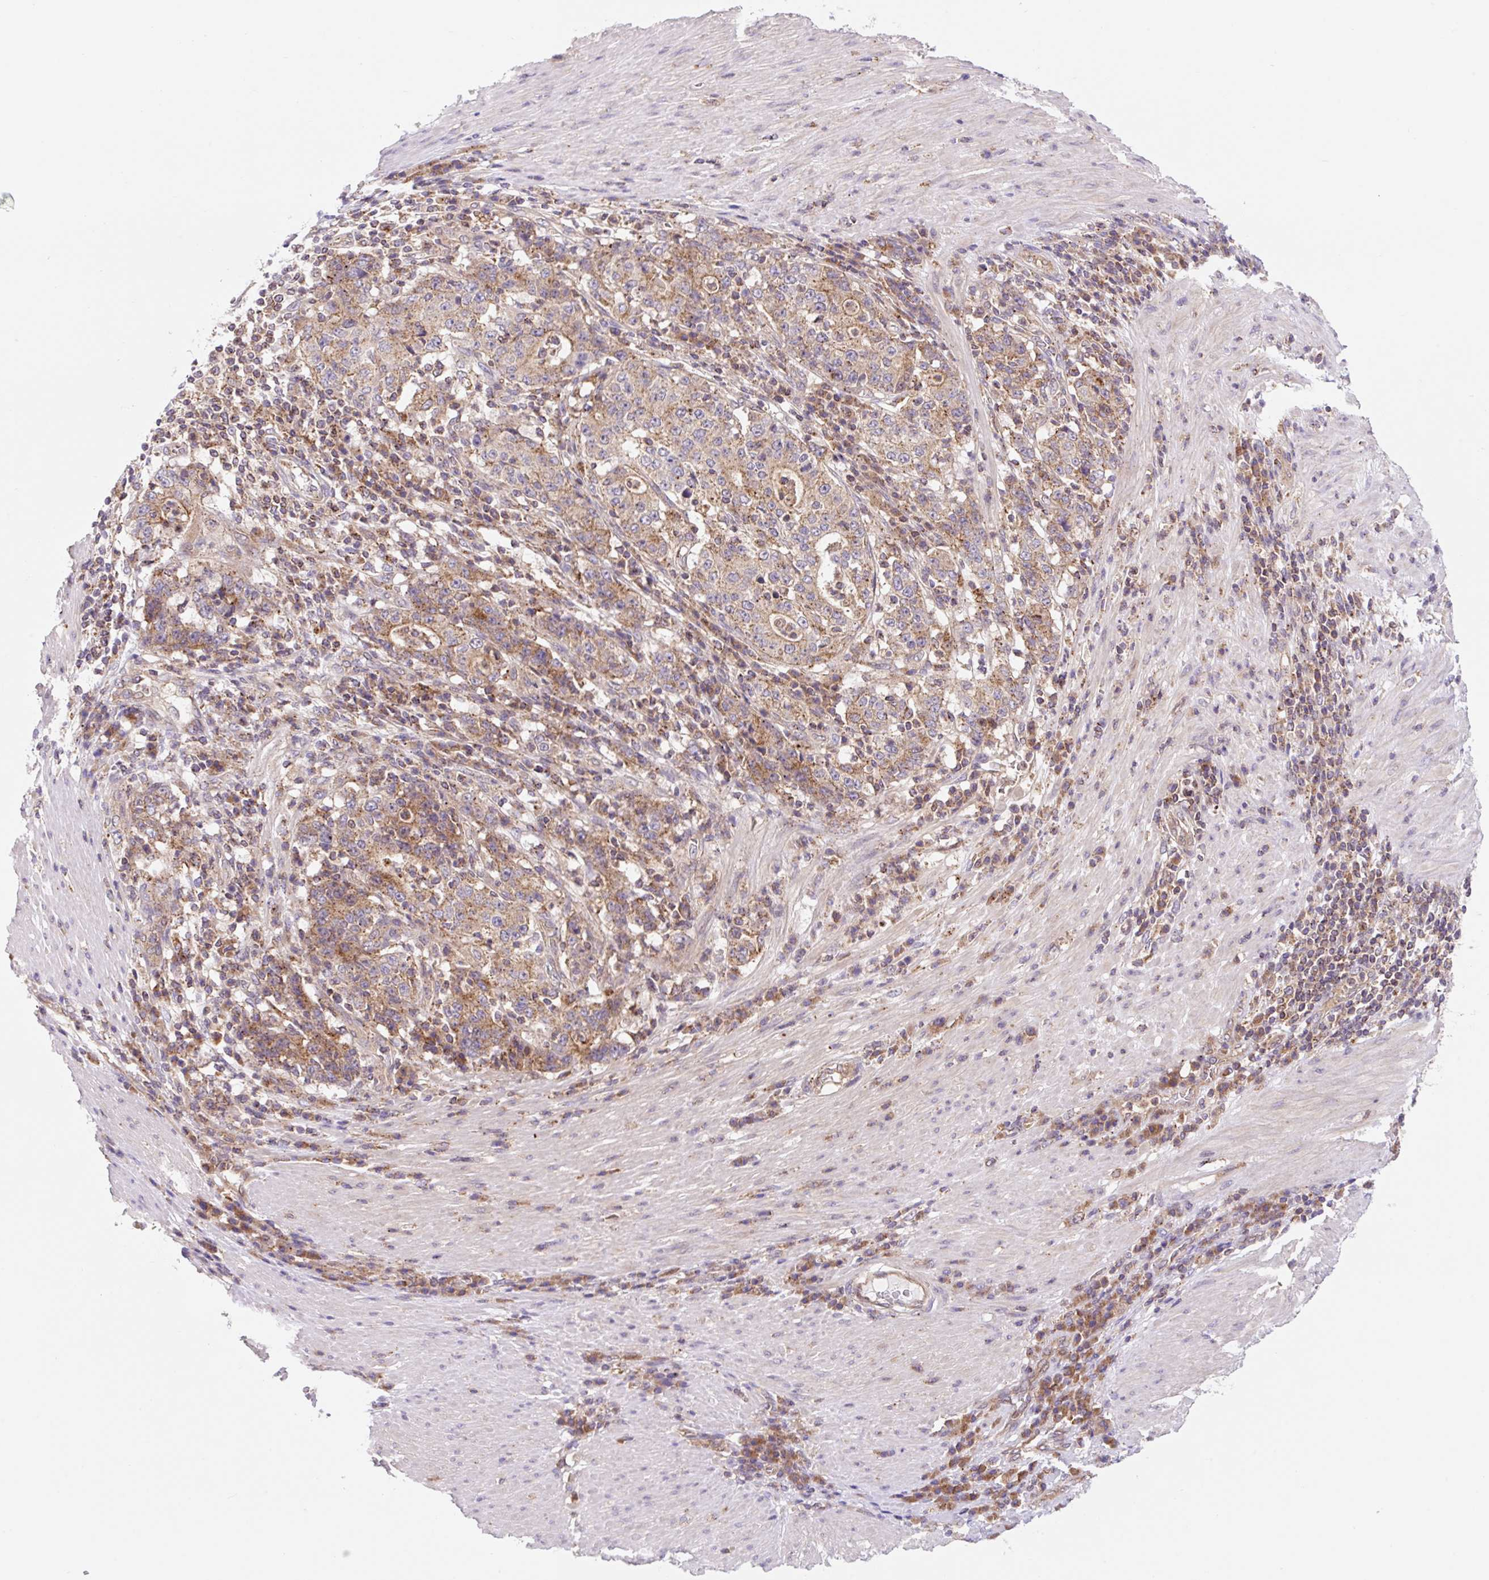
{"staining": {"intensity": "moderate", "quantity": ">75%", "location": "cytoplasmic/membranous"}, "tissue": "stomach cancer", "cell_type": "Tumor cells", "image_type": "cancer", "snomed": [{"axis": "morphology", "description": "Normal tissue, NOS"}, {"axis": "morphology", "description": "Adenocarcinoma, NOS"}, {"axis": "topography", "description": "Stomach, upper"}, {"axis": "topography", "description": "Stomach"}], "caption": "An IHC photomicrograph of tumor tissue is shown. Protein staining in brown labels moderate cytoplasmic/membranous positivity in stomach cancer within tumor cells. The staining was performed using DAB (3,3'-diaminobenzidine) to visualize the protein expression in brown, while the nuclei were stained in blue with hematoxylin (Magnification: 20x).", "gene": "VPS4A", "patient": {"sex": "male", "age": 59}}